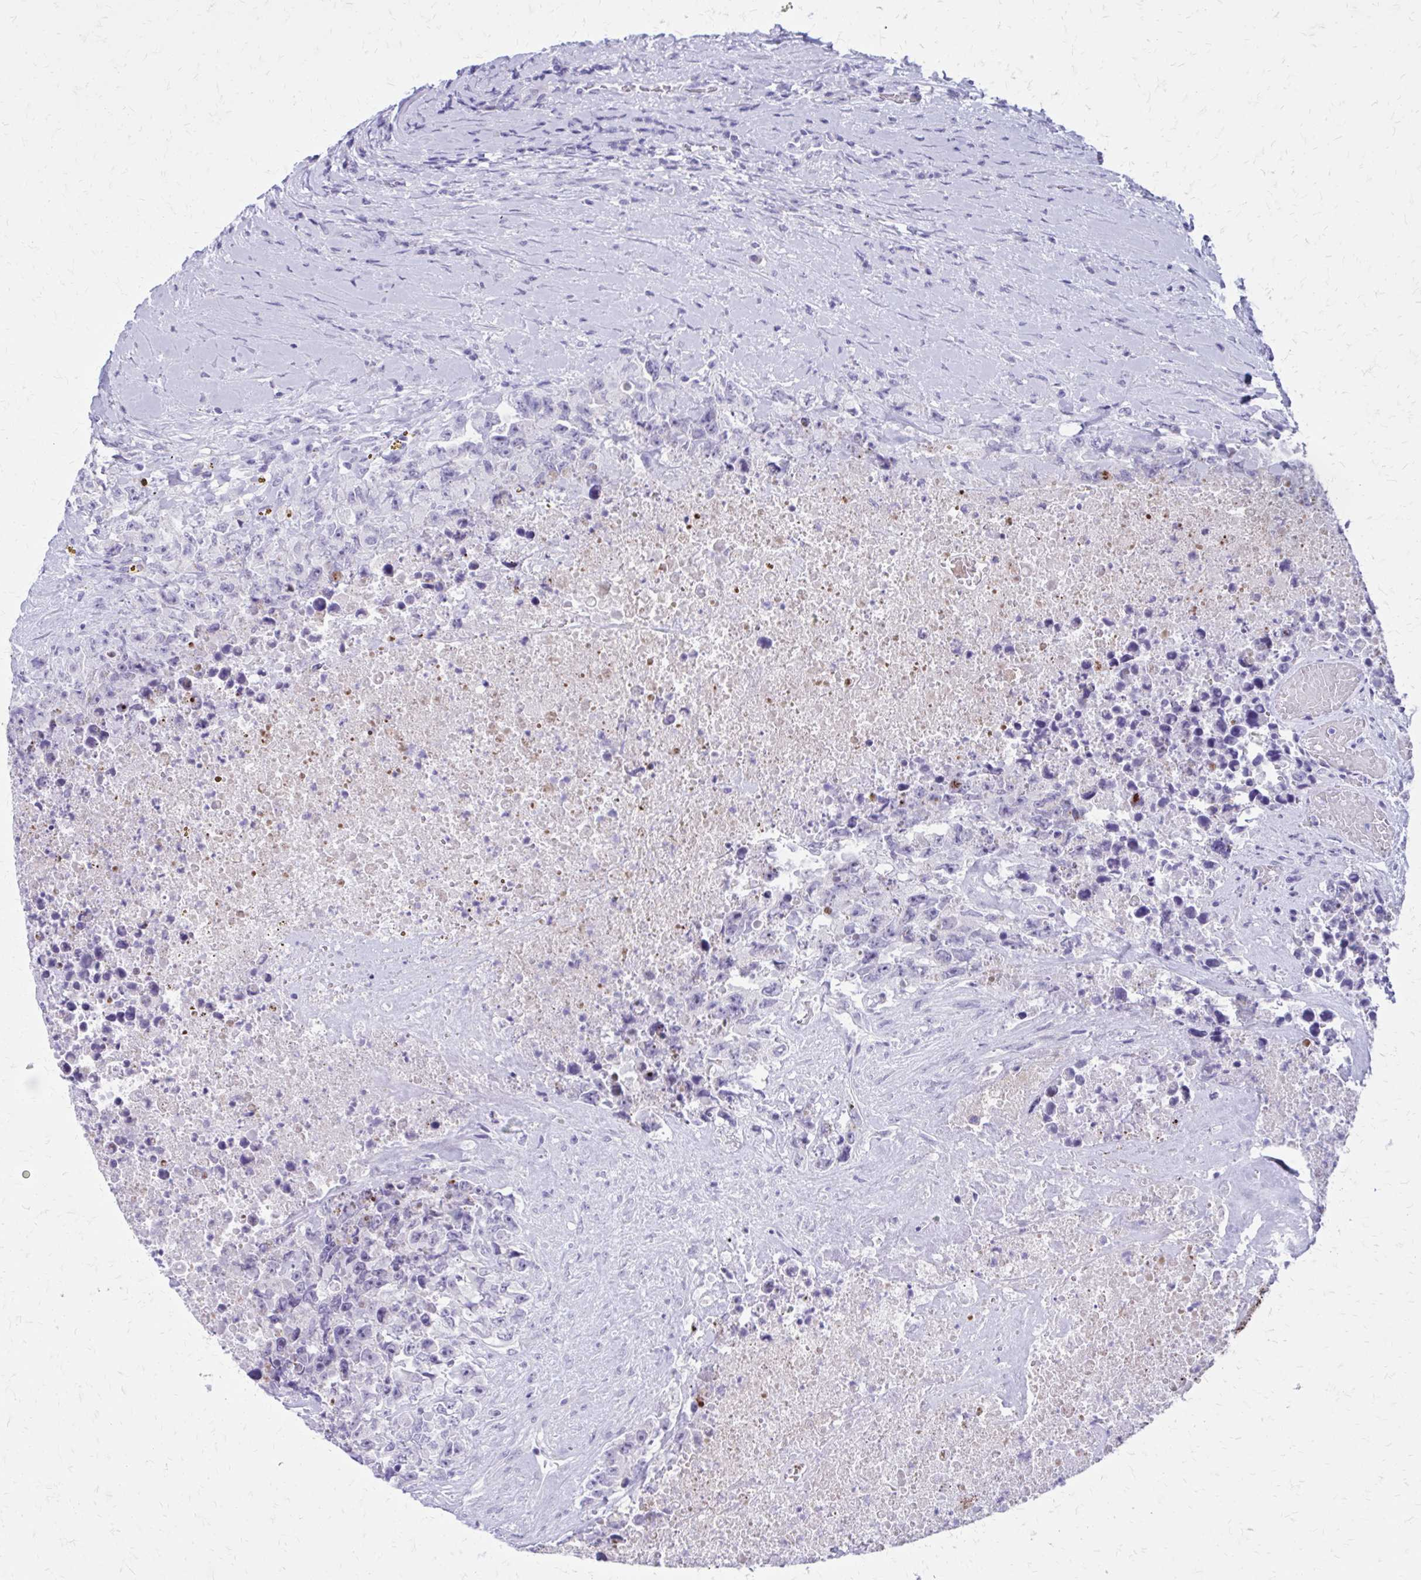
{"staining": {"intensity": "negative", "quantity": "none", "location": "none"}, "tissue": "testis cancer", "cell_type": "Tumor cells", "image_type": "cancer", "snomed": [{"axis": "morphology", "description": "Carcinoma, Embryonal, NOS"}, {"axis": "topography", "description": "Testis"}], "caption": "Immunohistochemistry histopathology image of neoplastic tissue: testis embryonal carcinoma stained with DAB shows no significant protein staining in tumor cells.", "gene": "LCN15", "patient": {"sex": "male", "age": 24}}